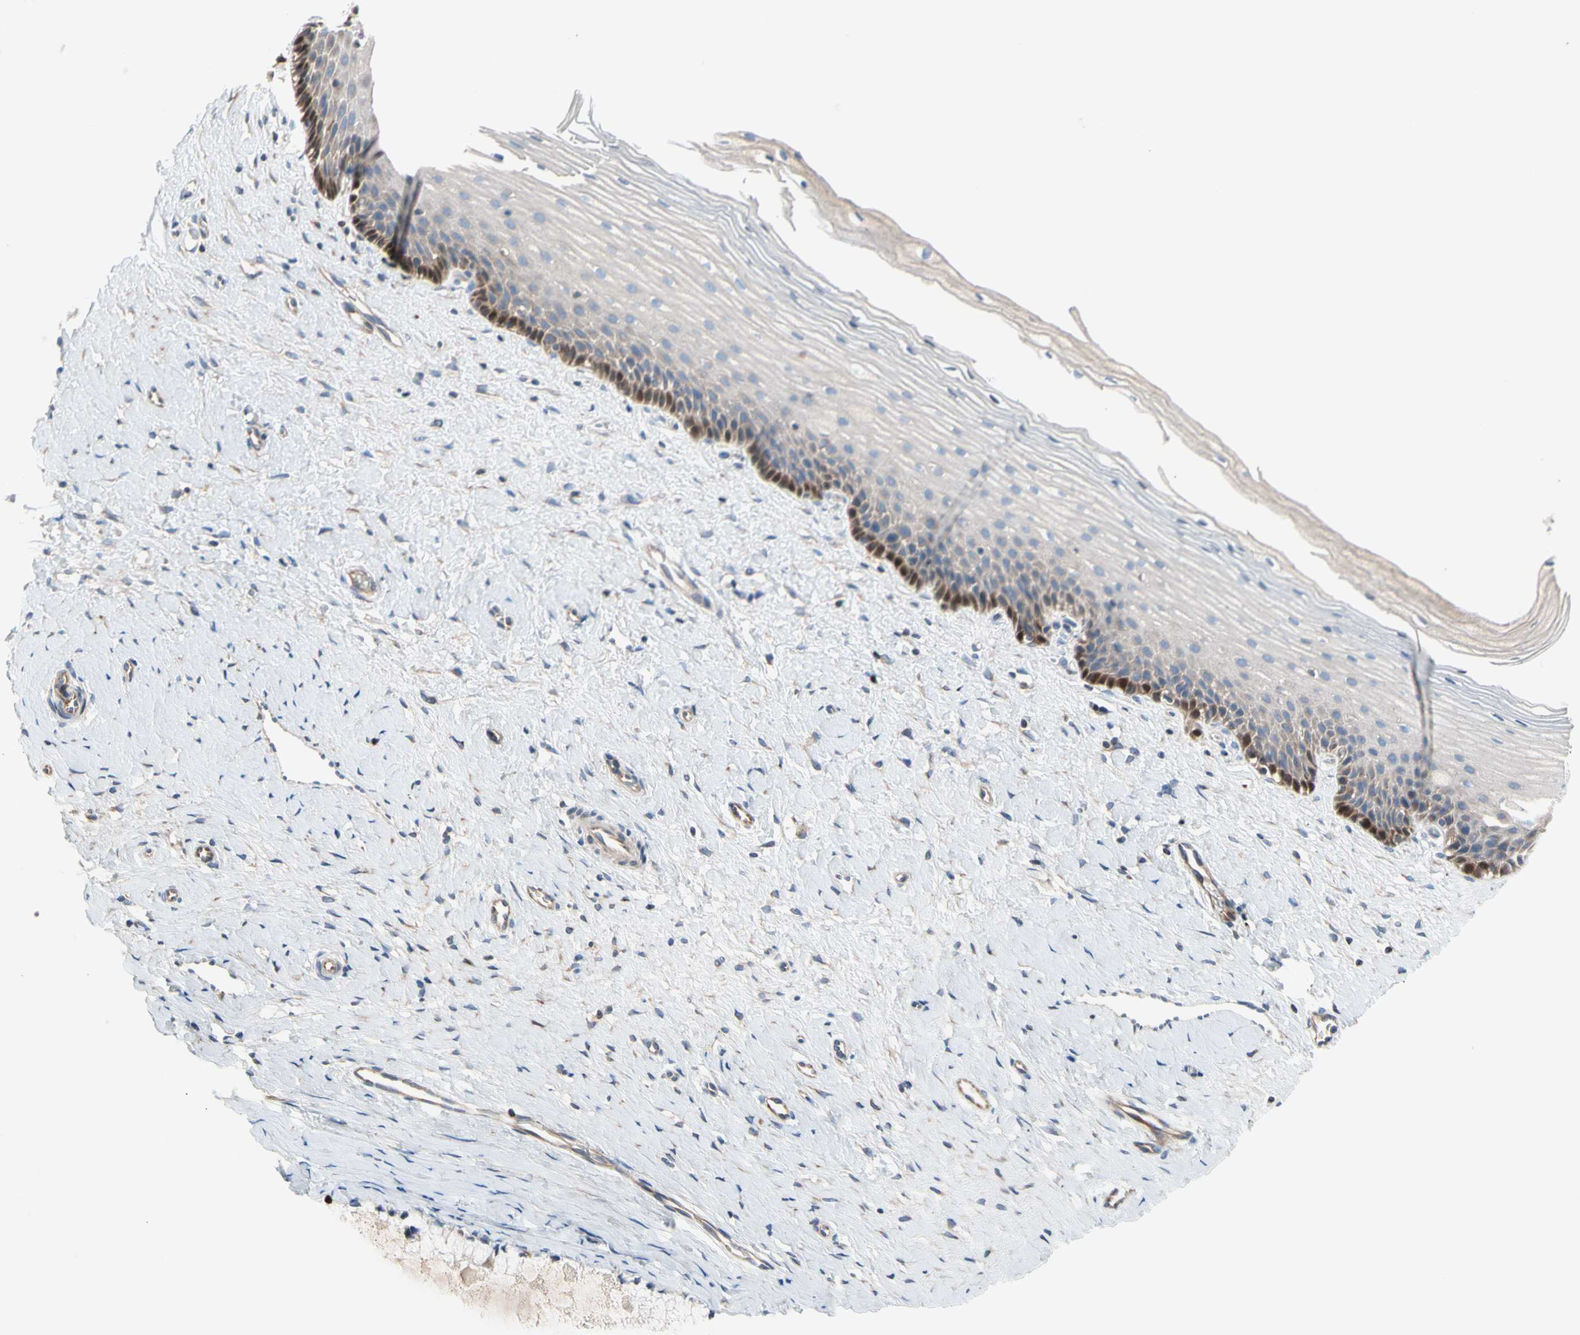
{"staining": {"intensity": "negative", "quantity": "none", "location": "none"}, "tissue": "cervix", "cell_type": "Glandular cells", "image_type": "normal", "snomed": [{"axis": "morphology", "description": "Normal tissue, NOS"}, {"axis": "topography", "description": "Cervix"}], "caption": "Protein analysis of unremarkable cervix exhibits no significant expression in glandular cells. (DAB (3,3'-diaminobenzidine) immunohistochemistry with hematoxylin counter stain).", "gene": "MAP3K3", "patient": {"sex": "female", "age": 39}}